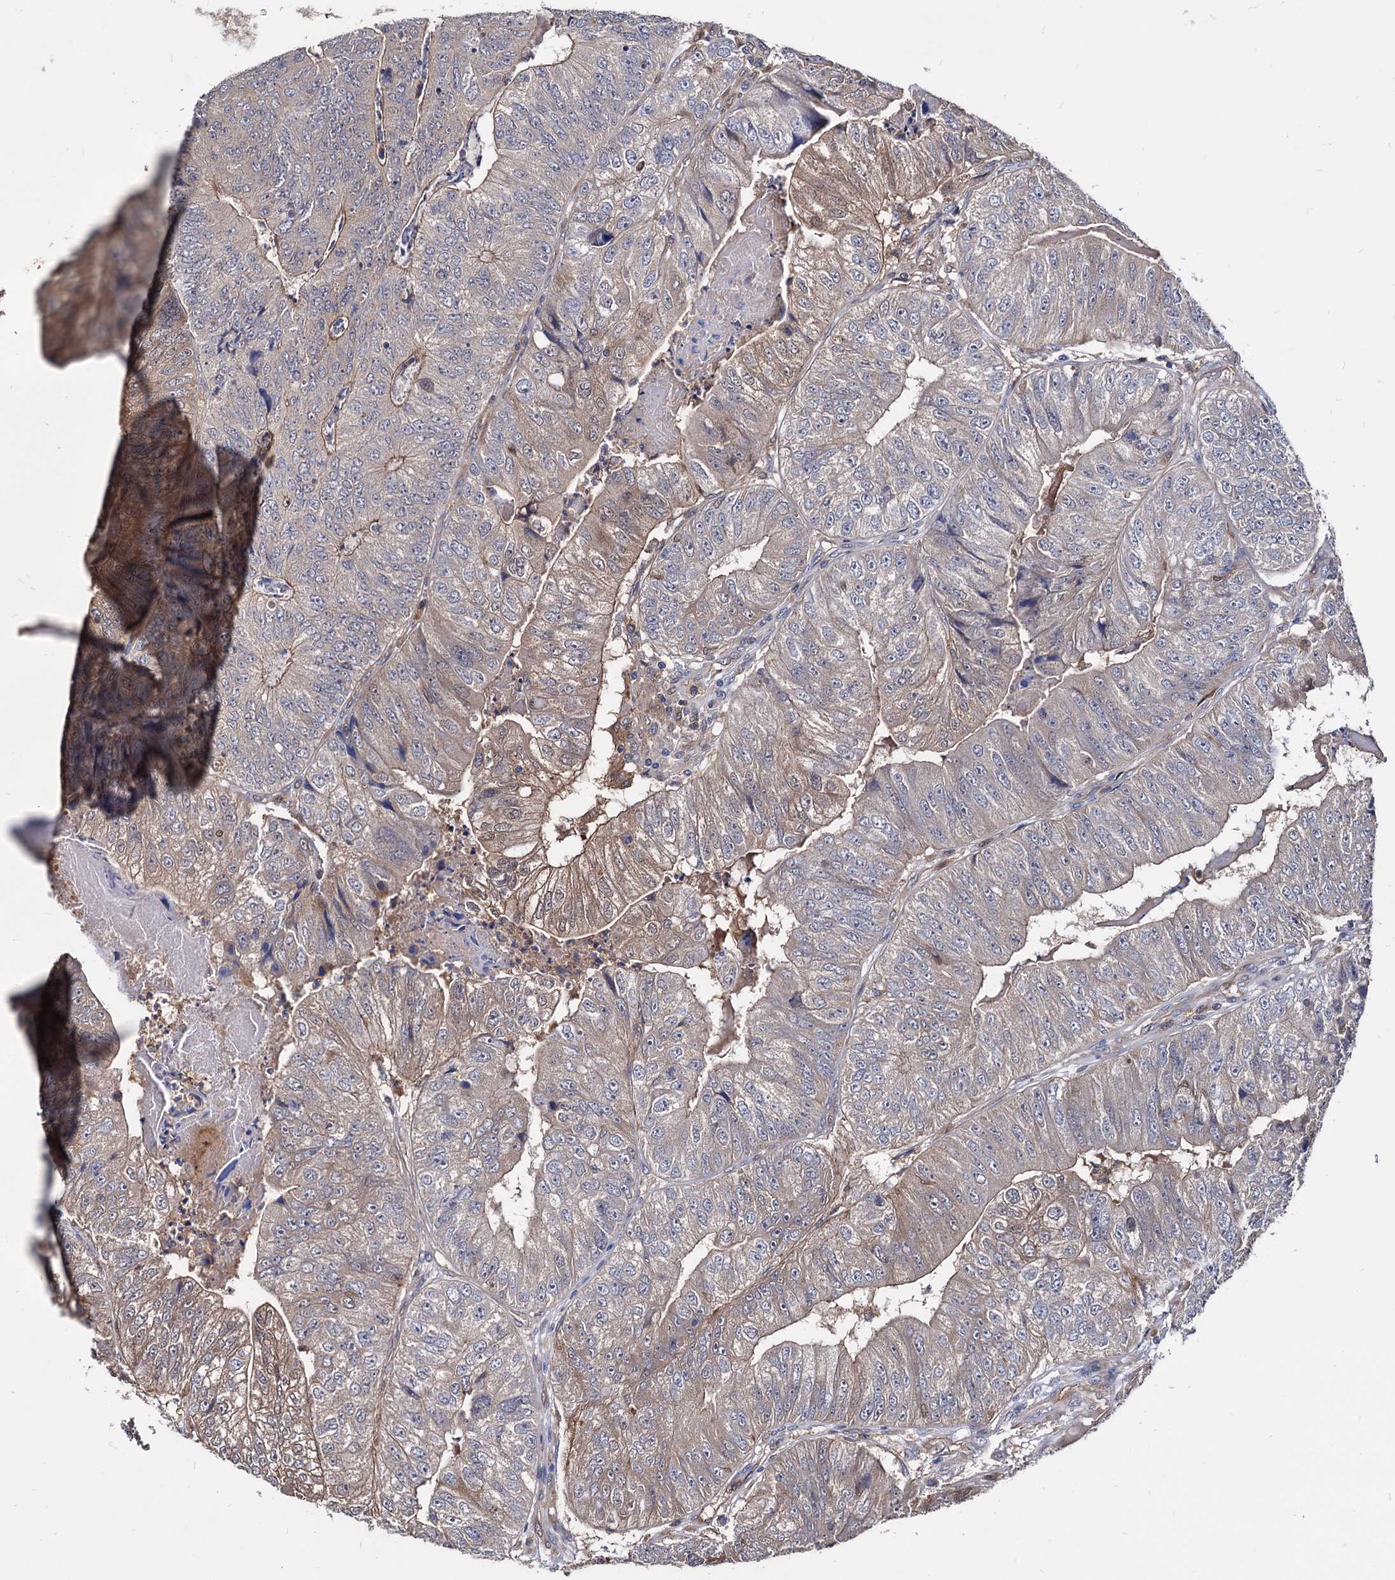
{"staining": {"intensity": "weak", "quantity": "25%-75%", "location": "cytoplasmic/membranous"}, "tissue": "colorectal cancer", "cell_type": "Tumor cells", "image_type": "cancer", "snomed": [{"axis": "morphology", "description": "Adenocarcinoma, NOS"}, {"axis": "topography", "description": "Colon"}], "caption": "The immunohistochemical stain labels weak cytoplasmic/membranous staining in tumor cells of colorectal cancer tissue.", "gene": "CPPED1", "patient": {"sex": "female", "age": 67}}